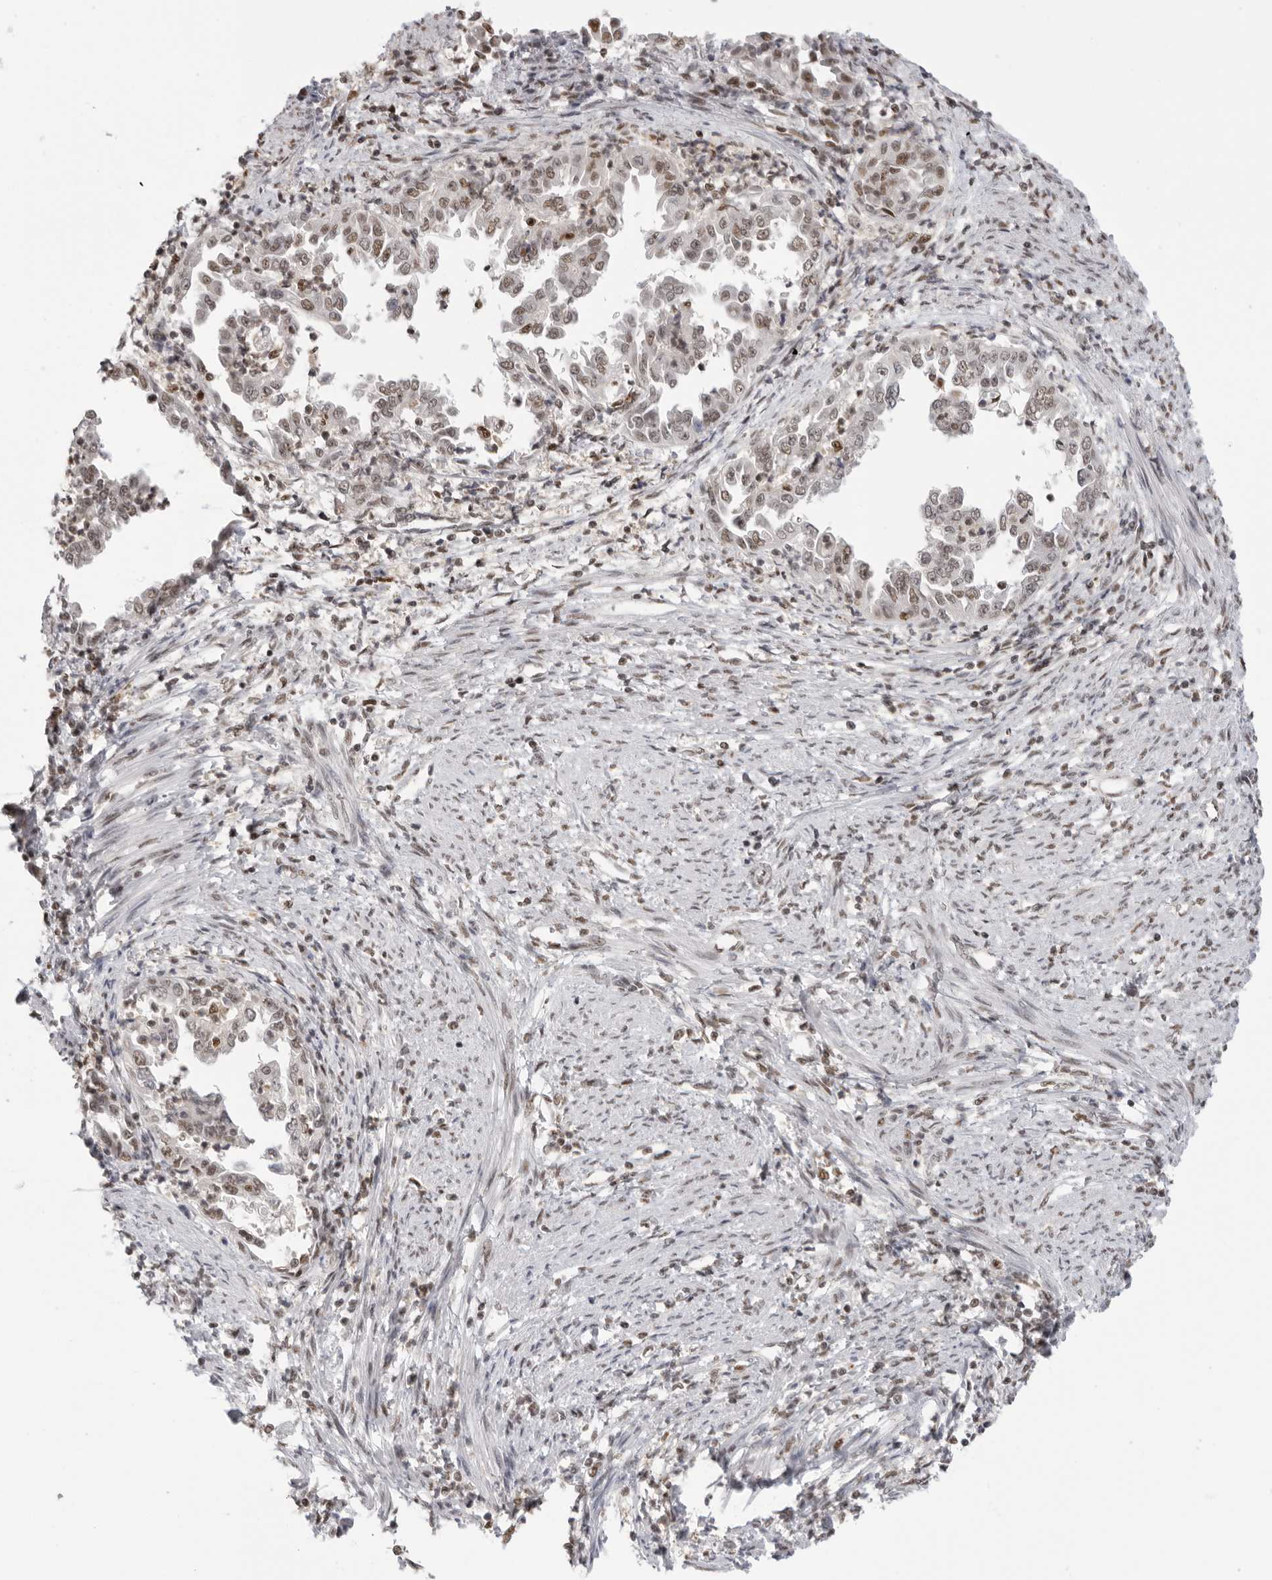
{"staining": {"intensity": "weak", "quantity": ">75%", "location": "nuclear"}, "tissue": "endometrial cancer", "cell_type": "Tumor cells", "image_type": "cancer", "snomed": [{"axis": "morphology", "description": "Adenocarcinoma, NOS"}, {"axis": "topography", "description": "Endometrium"}], "caption": "Protein expression analysis of human endometrial cancer reveals weak nuclear positivity in about >75% of tumor cells.", "gene": "RPA2", "patient": {"sex": "female", "age": 85}}